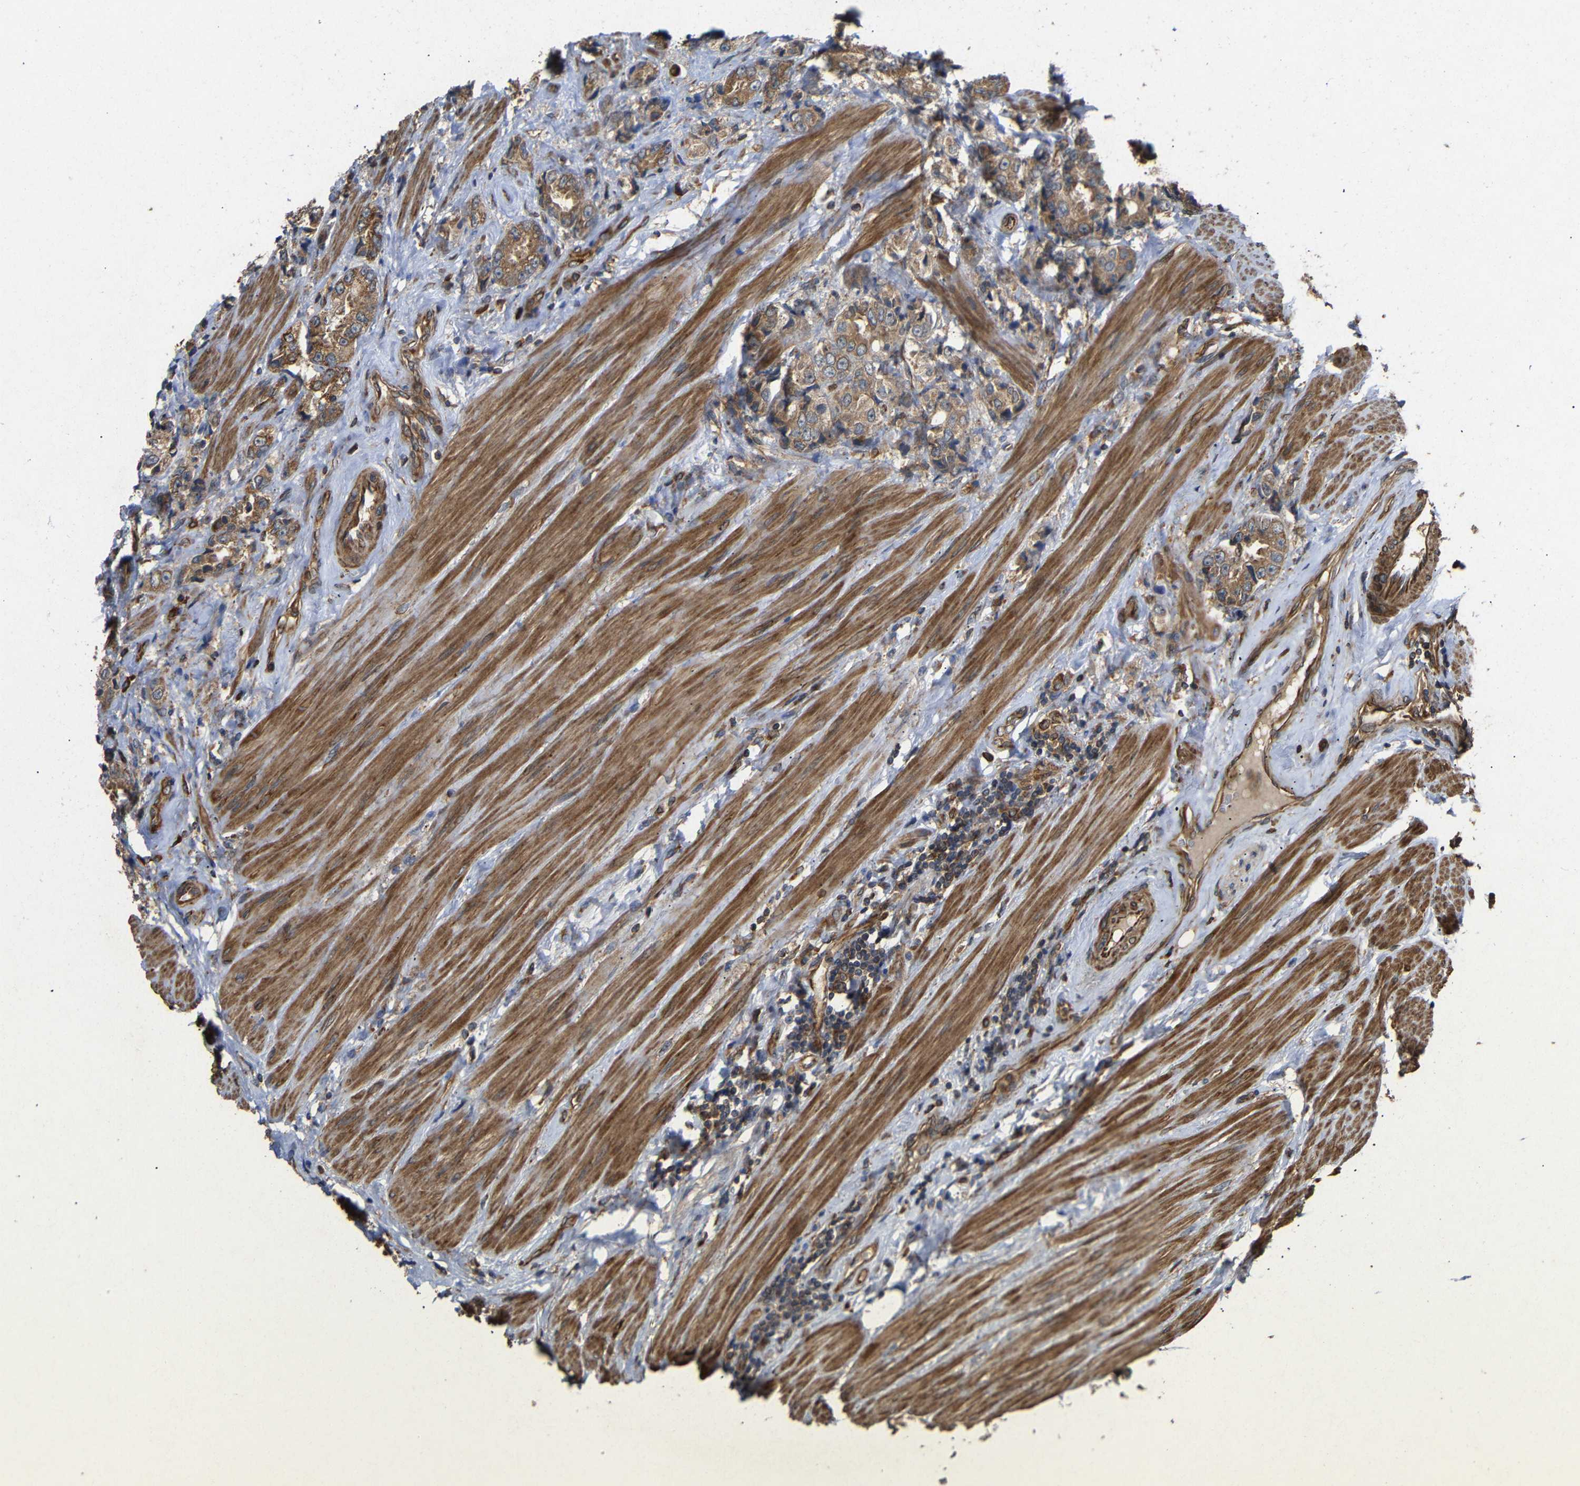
{"staining": {"intensity": "moderate", "quantity": ">75%", "location": "cytoplasmic/membranous"}, "tissue": "prostate cancer", "cell_type": "Tumor cells", "image_type": "cancer", "snomed": [{"axis": "morphology", "description": "Adenocarcinoma, High grade"}, {"axis": "topography", "description": "Prostate"}], "caption": "The histopathology image exhibits a brown stain indicating the presence of a protein in the cytoplasmic/membranous of tumor cells in prostate cancer.", "gene": "EIF2S1", "patient": {"sex": "male", "age": 61}}